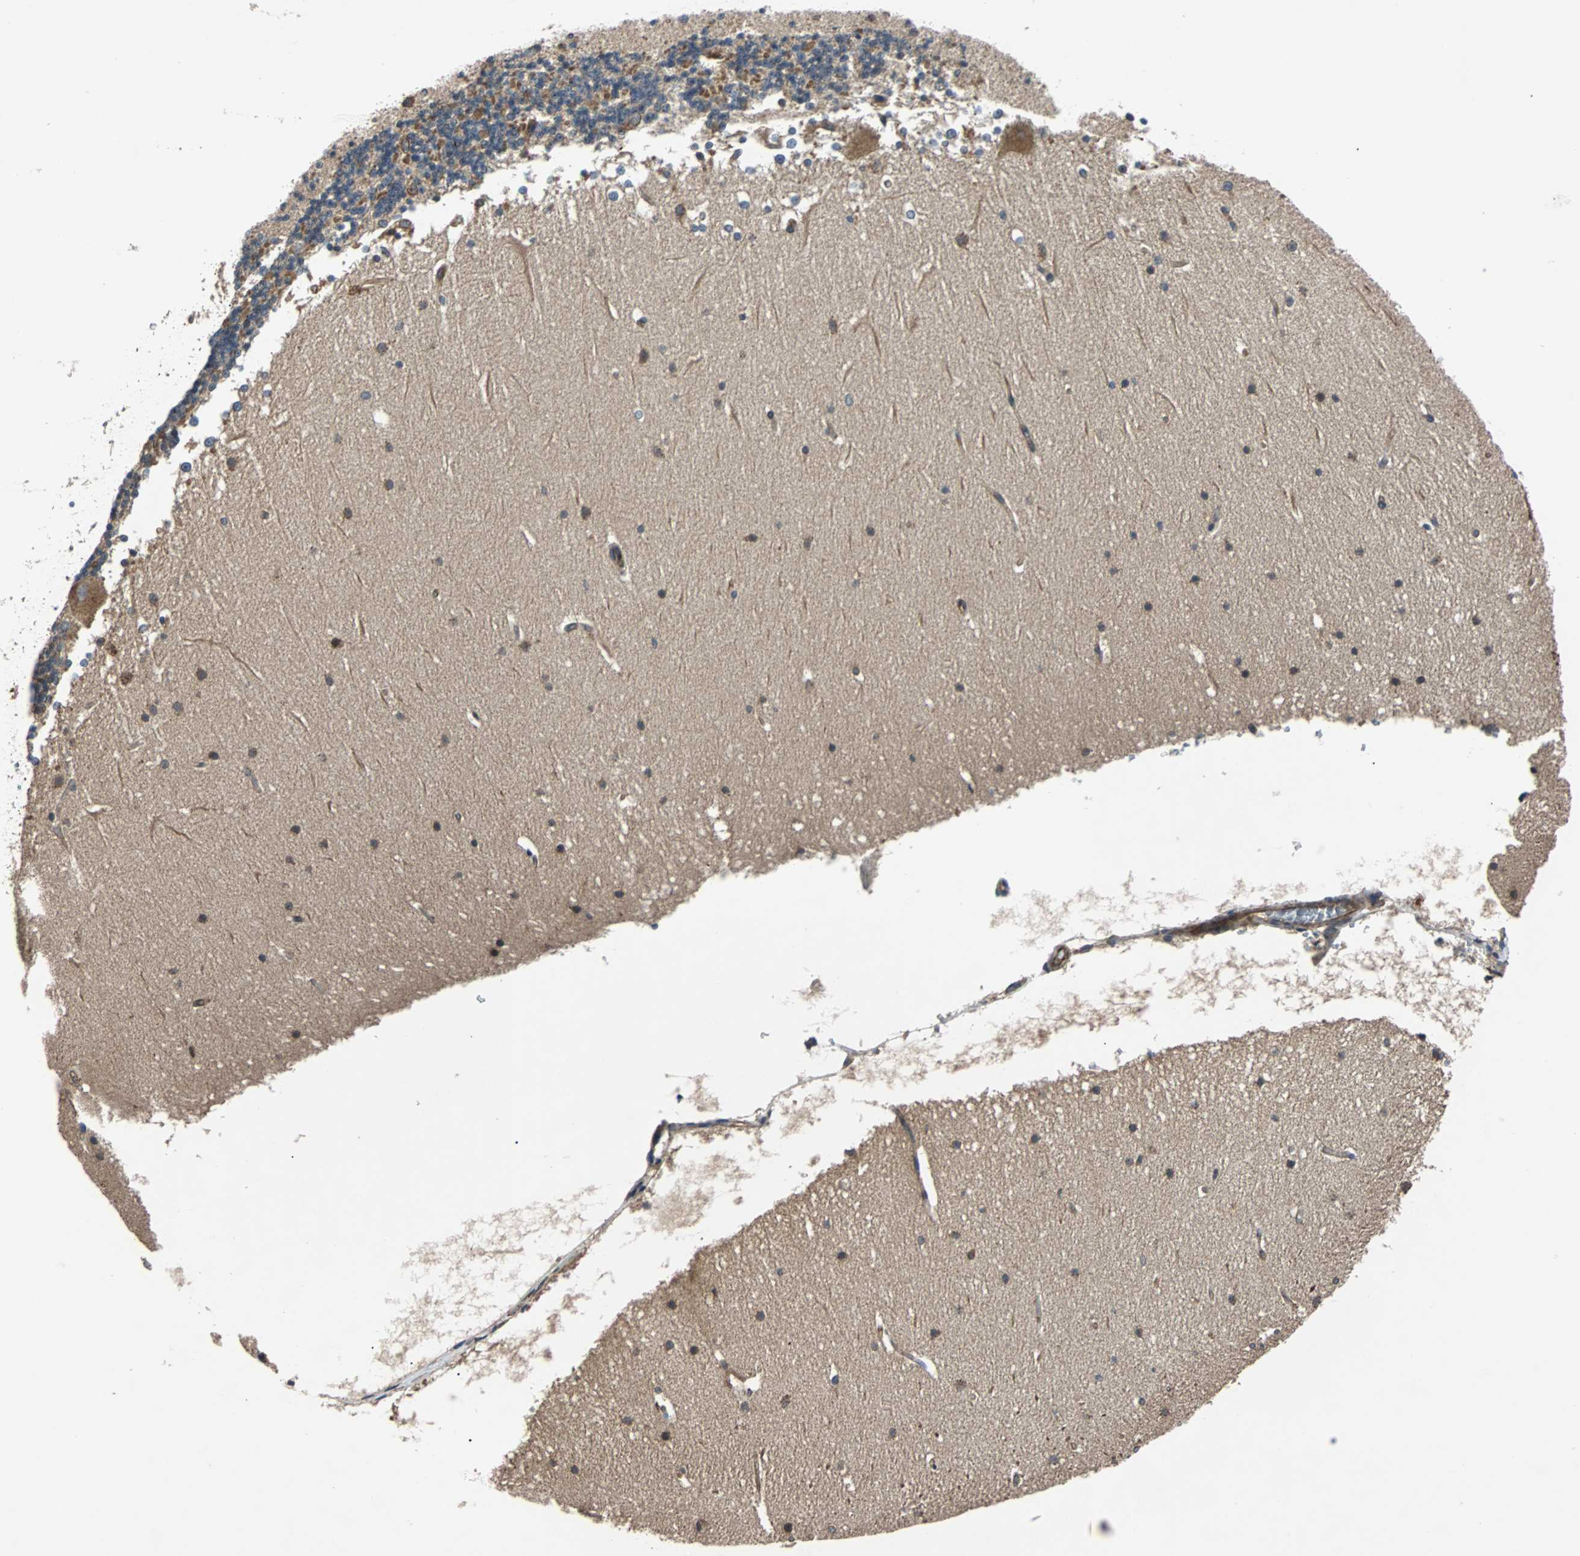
{"staining": {"intensity": "moderate", "quantity": "25%-75%", "location": "cytoplasmic/membranous"}, "tissue": "cerebellum", "cell_type": "Cells in granular layer", "image_type": "normal", "snomed": [{"axis": "morphology", "description": "Normal tissue, NOS"}, {"axis": "topography", "description": "Cerebellum"}], "caption": "Protein staining by immunohistochemistry (IHC) demonstrates moderate cytoplasmic/membranous expression in approximately 25%-75% of cells in granular layer in unremarkable cerebellum.", "gene": "ACTR3", "patient": {"sex": "female", "age": 19}}